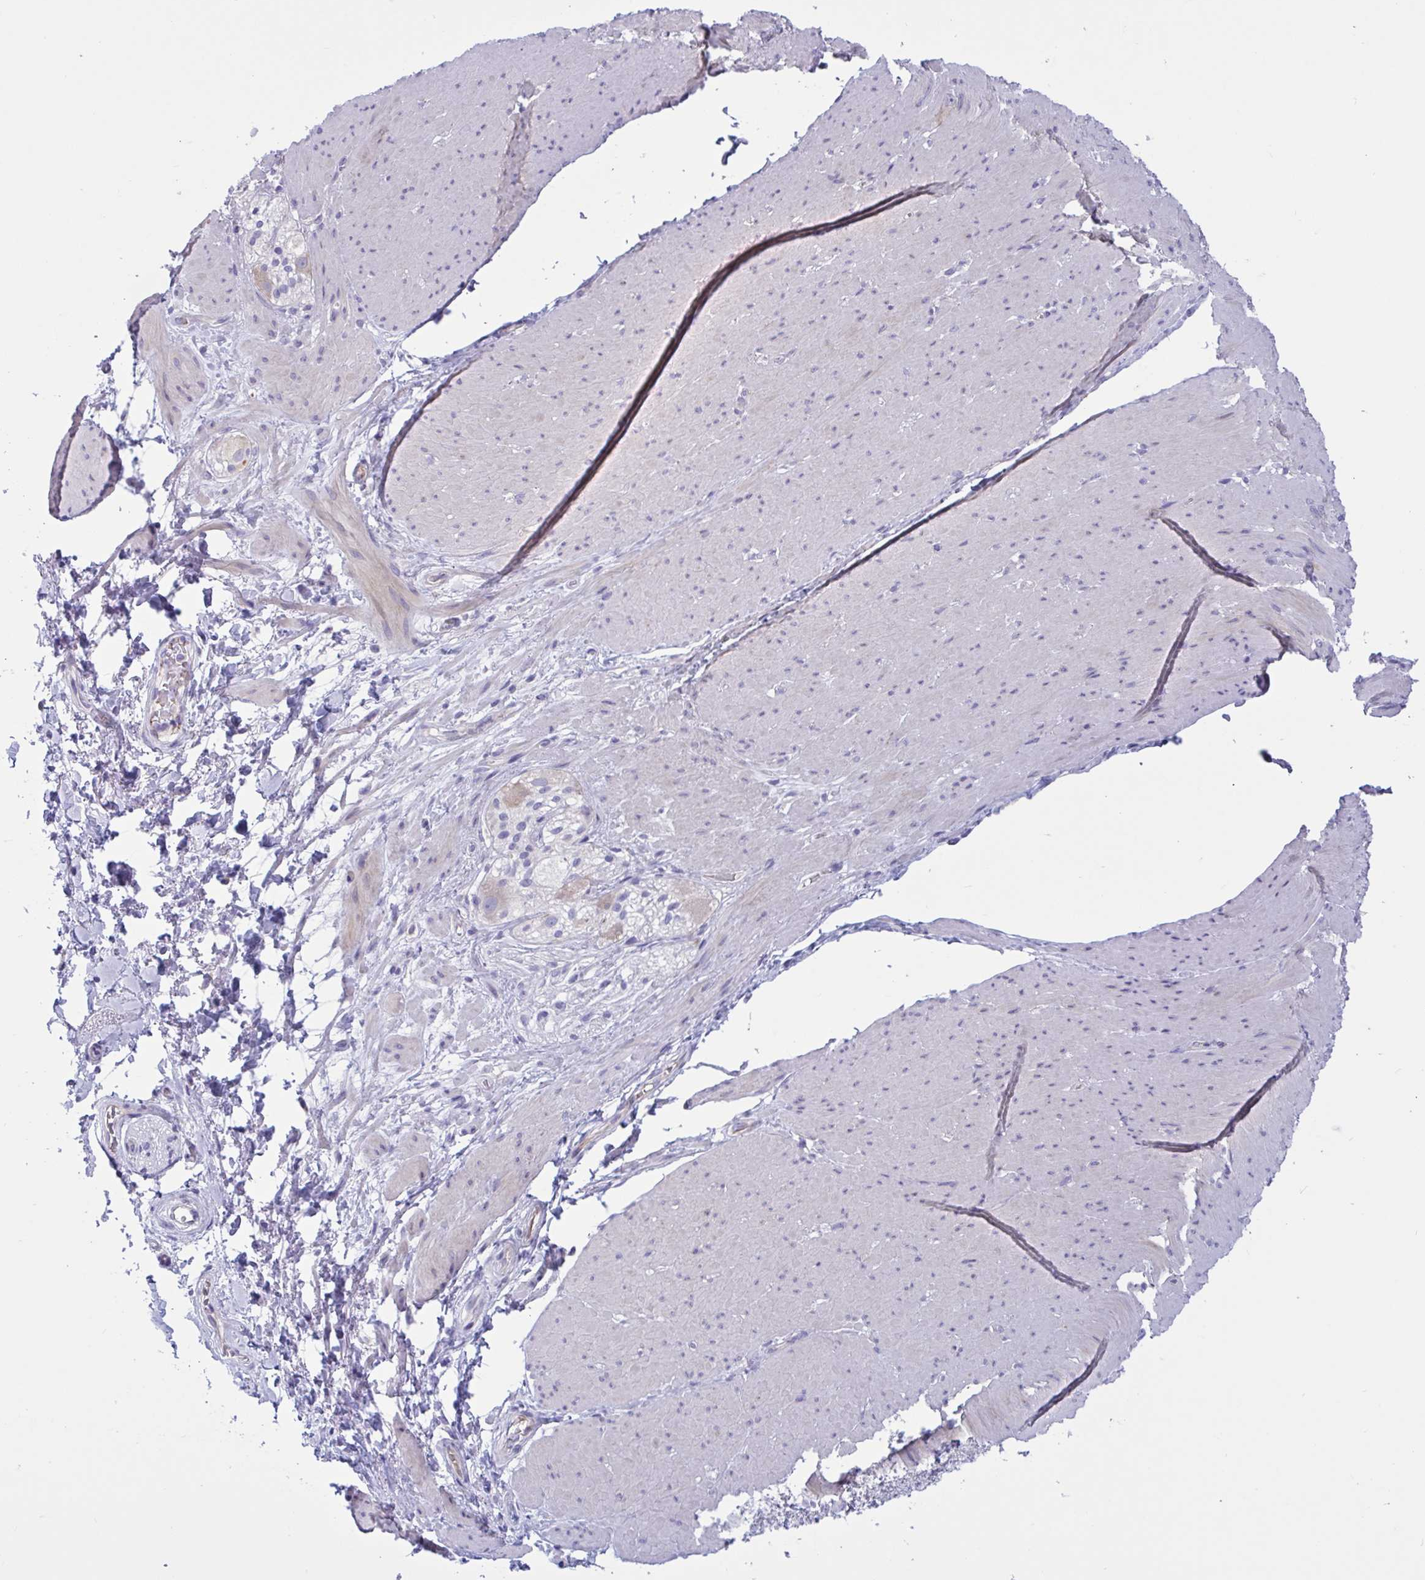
{"staining": {"intensity": "negative", "quantity": "none", "location": "none"}, "tissue": "smooth muscle", "cell_type": "Smooth muscle cells", "image_type": "normal", "snomed": [{"axis": "morphology", "description": "Normal tissue, NOS"}, {"axis": "topography", "description": "Smooth muscle"}, {"axis": "topography", "description": "Rectum"}], "caption": "Immunohistochemistry (IHC) of unremarkable smooth muscle exhibits no staining in smooth muscle cells. Nuclei are stained in blue.", "gene": "OXLD1", "patient": {"sex": "male", "age": 53}}